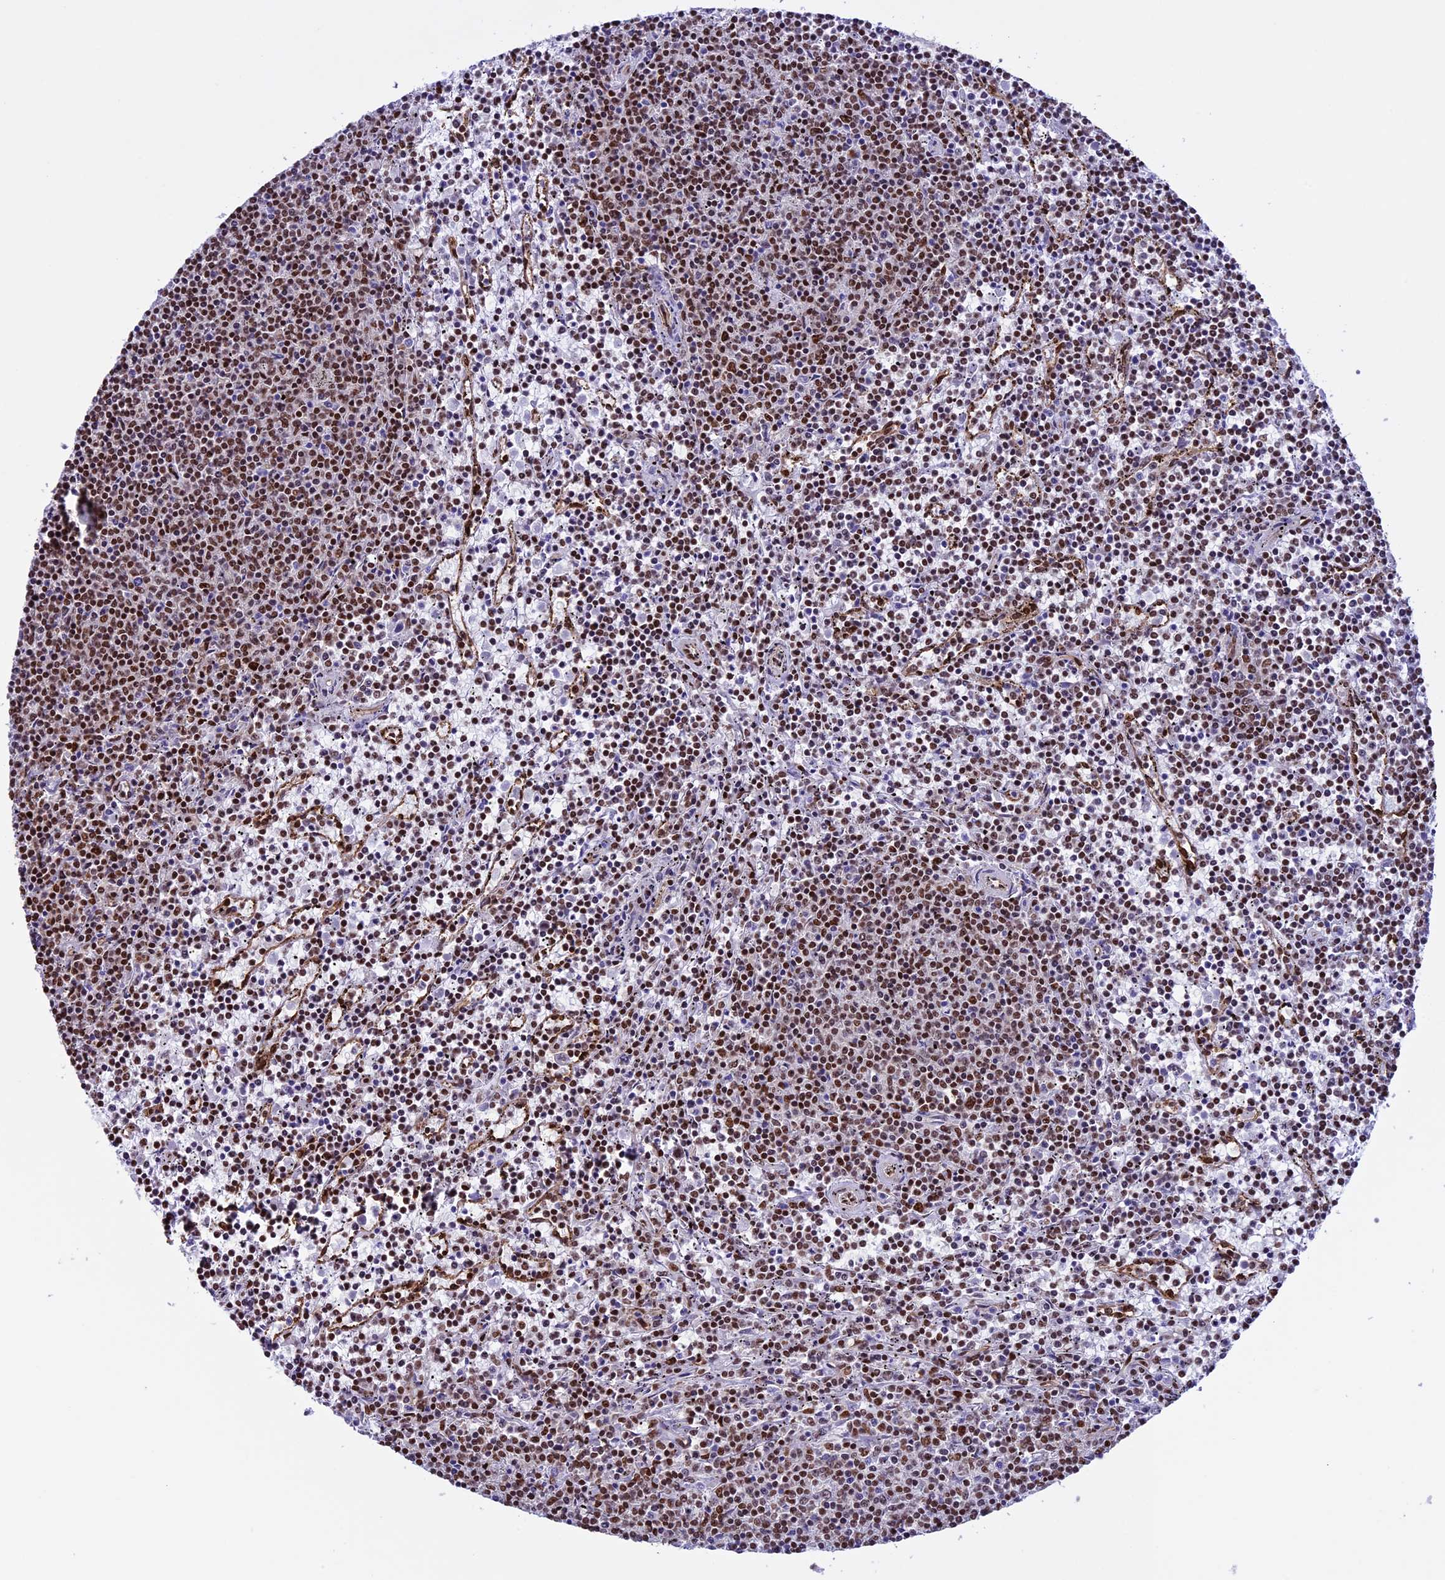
{"staining": {"intensity": "moderate", "quantity": ">75%", "location": "nuclear"}, "tissue": "lymphoma", "cell_type": "Tumor cells", "image_type": "cancer", "snomed": [{"axis": "morphology", "description": "Malignant lymphoma, non-Hodgkin's type, Low grade"}, {"axis": "topography", "description": "Spleen"}], "caption": "Immunohistochemistry (DAB) staining of human lymphoma displays moderate nuclear protein staining in approximately >75% of tumor cells. The staining is performed using DAB brown chromogen to label protein expression. The nuclei are counter-stained blue using hematoxylin.", "gene": "MPHOSPH8", "patient": {"sex": "female", "age": 50}}